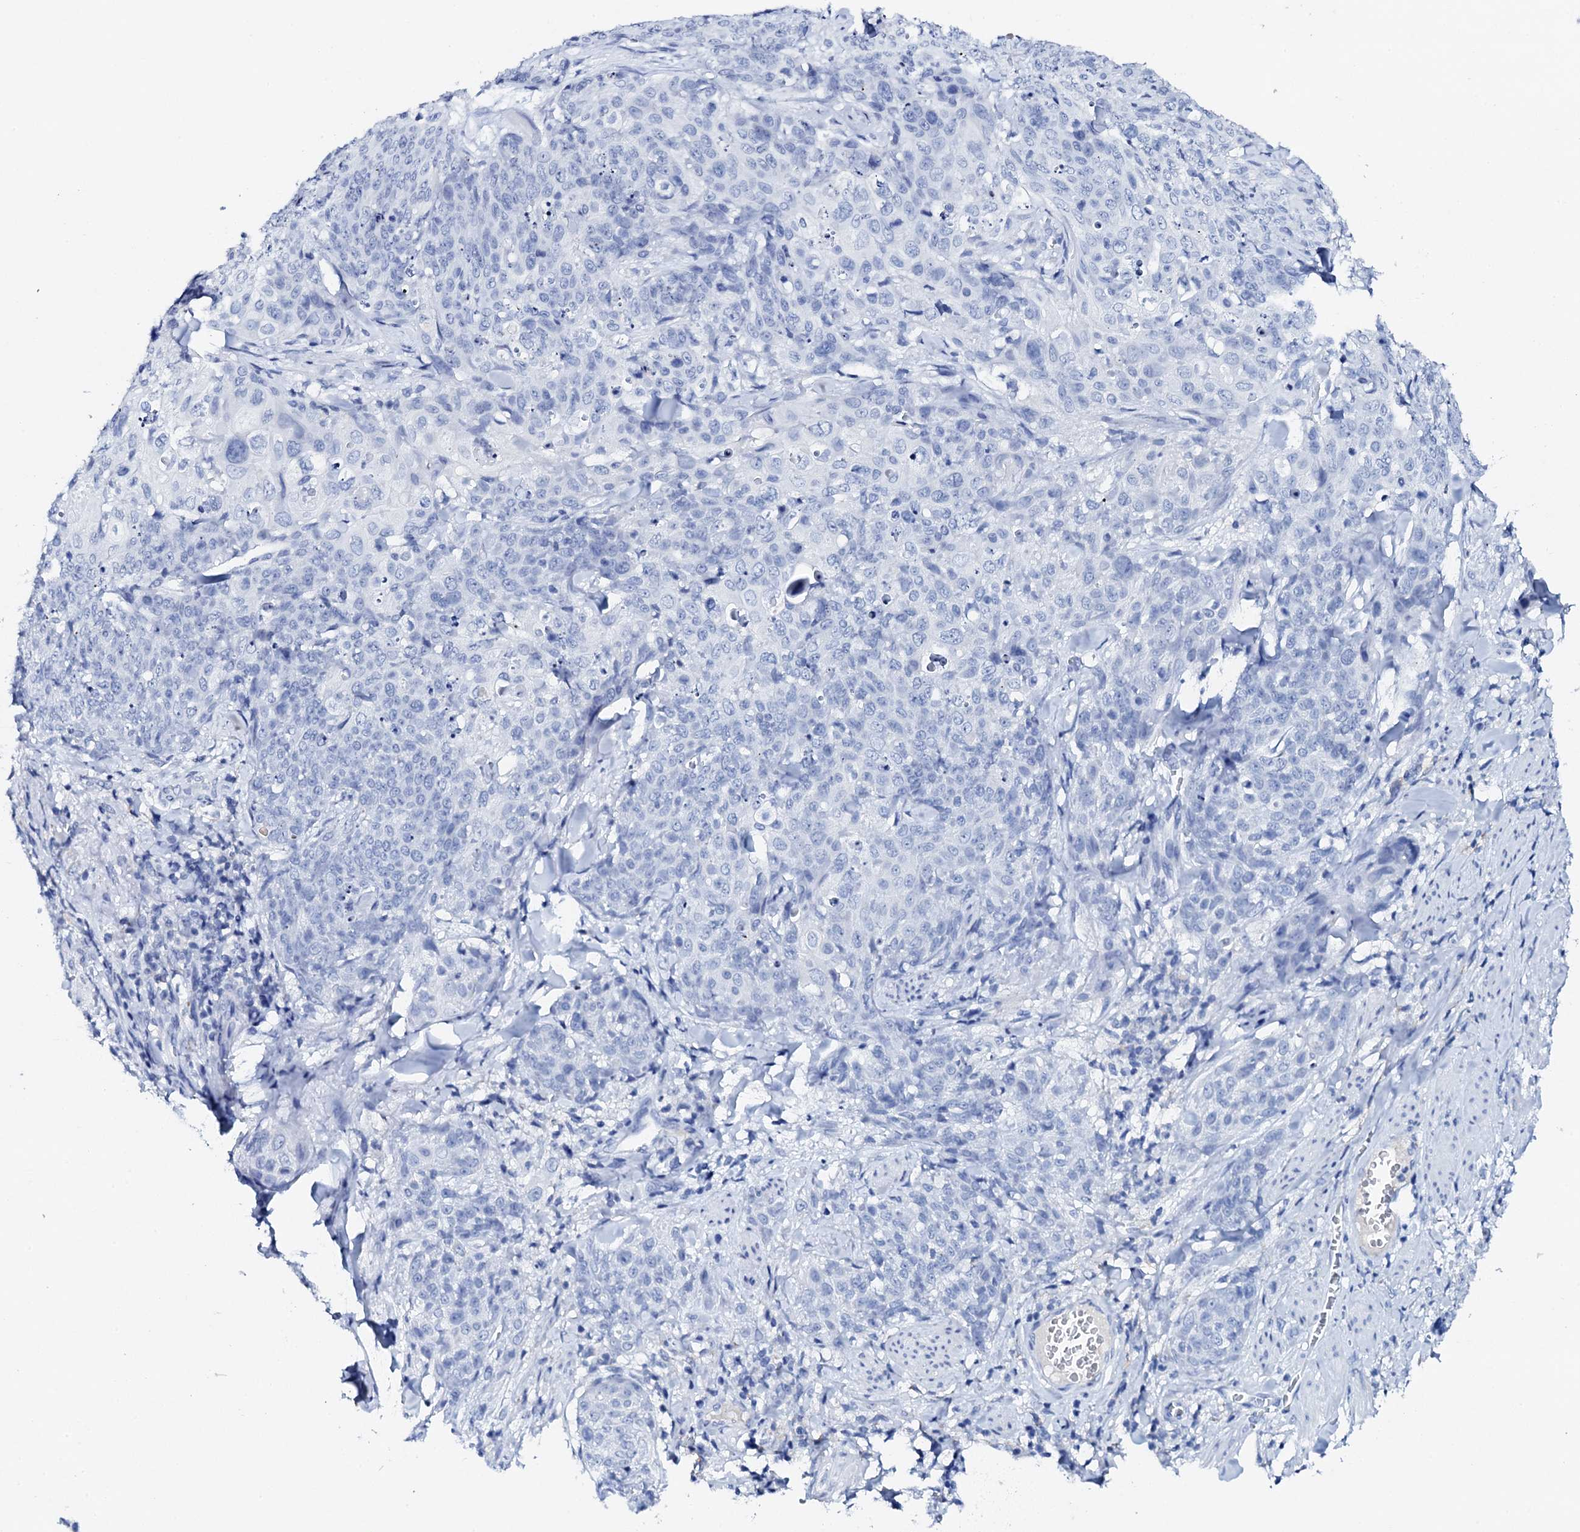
{"staining": {"intensity": "negative", "quantity": "none", "location": "none"}, "tissue": "skin cancer", "cell_type": "Tumor cells", "image_type": "cancer", "snomed": [{"axis": "morphology", "description": "Squamous cell carcinoma, NOS"}, {"axis": "topography", "description": "Skin"}, {"axis": "topography", "description": "Vulva"}], "caption": "Tumor cells show no significant staining in skin cancer.", "gene": "FBXL16", "patient": {"sex": "female", "age": 85}}